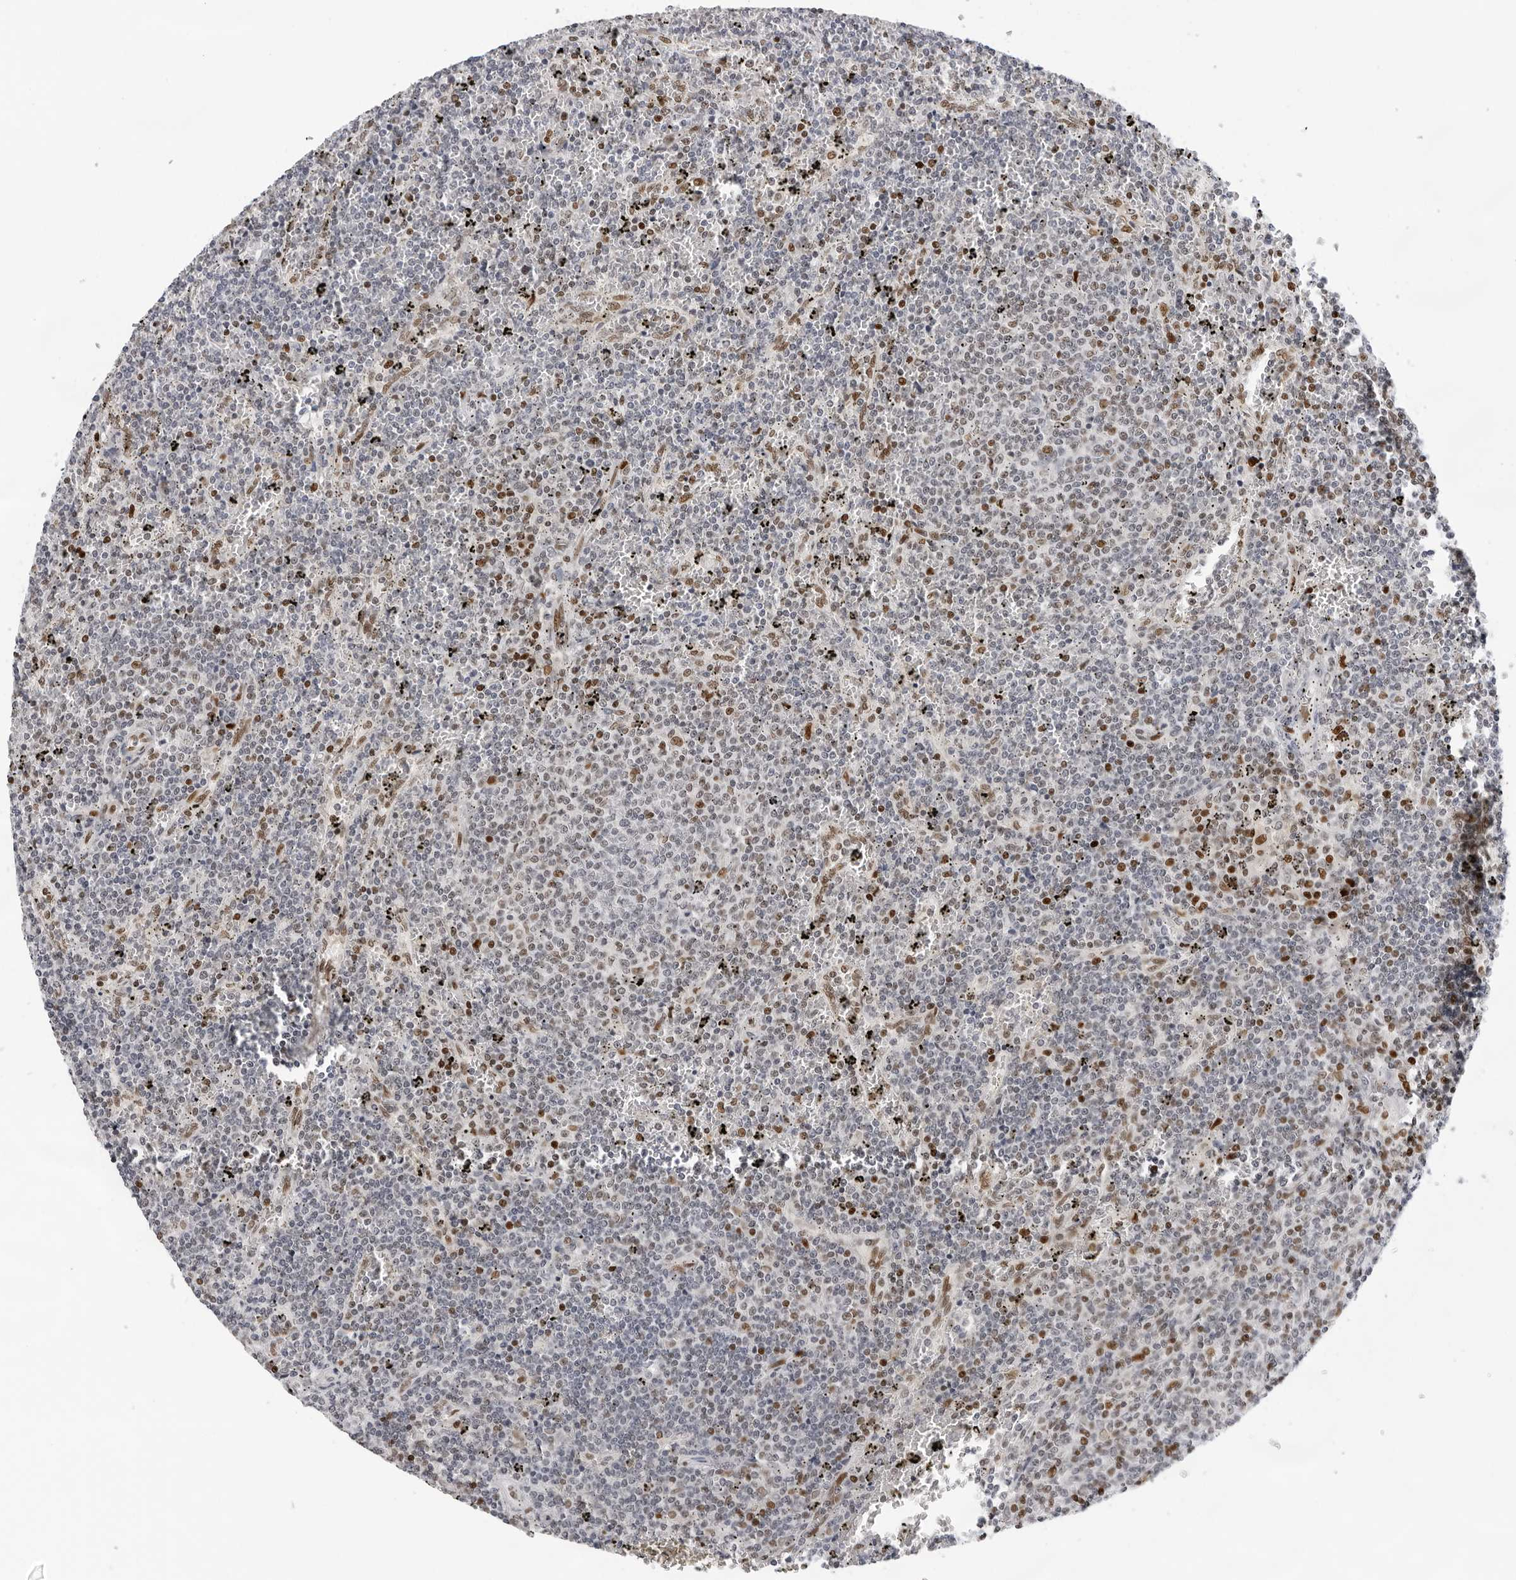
{"staining": {"intensity": "negative", "quantity": "none", "location": "none"}, "tissue": "lymphoma", "cell_type": "Tumor cells", "image_type": "cancer", "snomed": [{"axis": "morphology", "description": "Malignant lymphoma, non-Hodgkin's type, Low grade"}, {"axis": "topography", "description": "Spleen"}], "caption": "There is no significant expression in tumor cells of lymphoma.", "gene": "OGG1", "patient": {"sex": "female", "age": 50}}